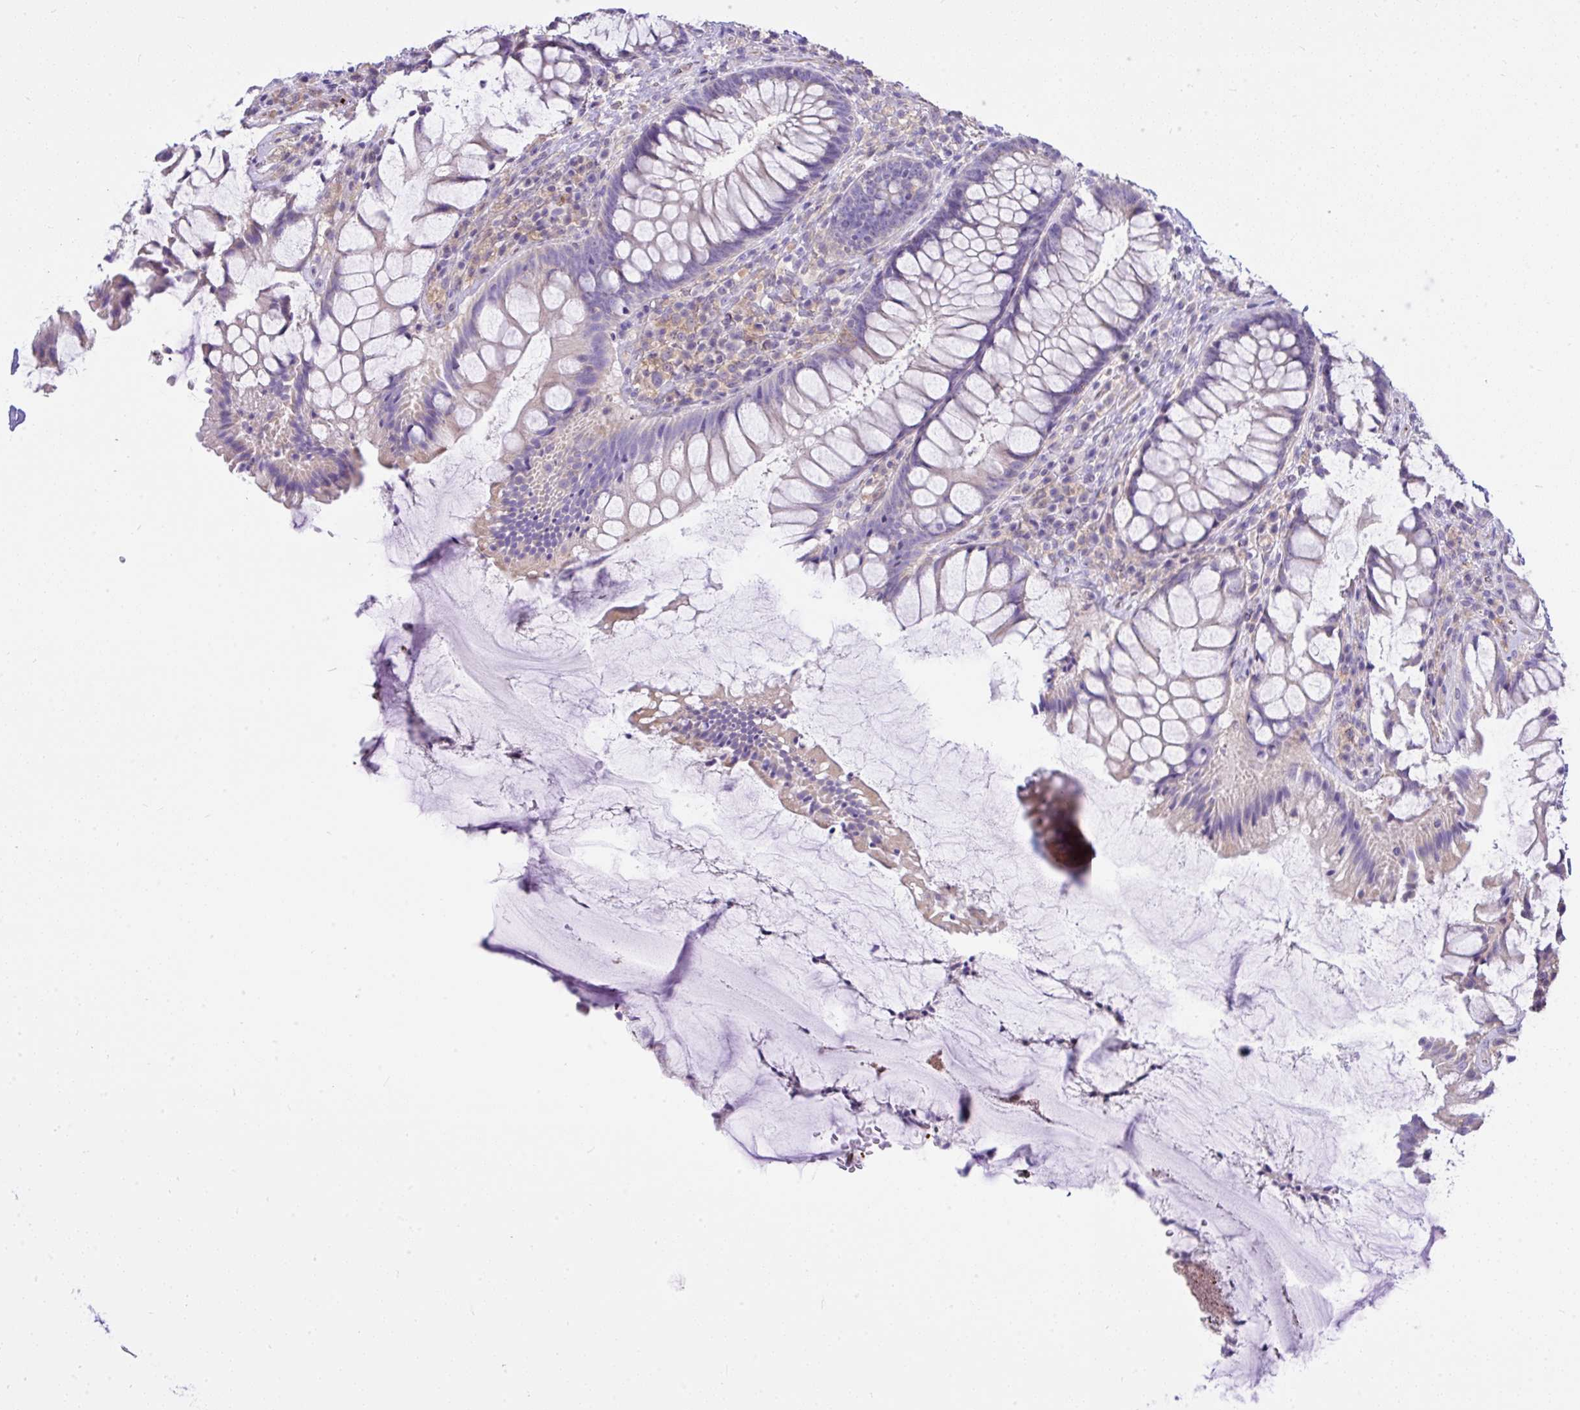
{"staining": {"intensity": "negative", "quantity": "none", "location": "none"}, "tissue": "rectum", "cell_type": "Glandular cells", "image_type": "normal", "snomed": [{"axis": "morphology", "description": "Normal tissue, NOS"}, {"axis": "topography", "description": "Rectum"}], "caption": "An immunohistochemistry histopathology image of normal rectum is shown. There is no staining in glandular cells of rectum. (DAB immunohistochemistry visualized using brightfield microscopy, high magnification).", "gene": "CCDC142", "patient": {"sex": "female", "age": 58}}